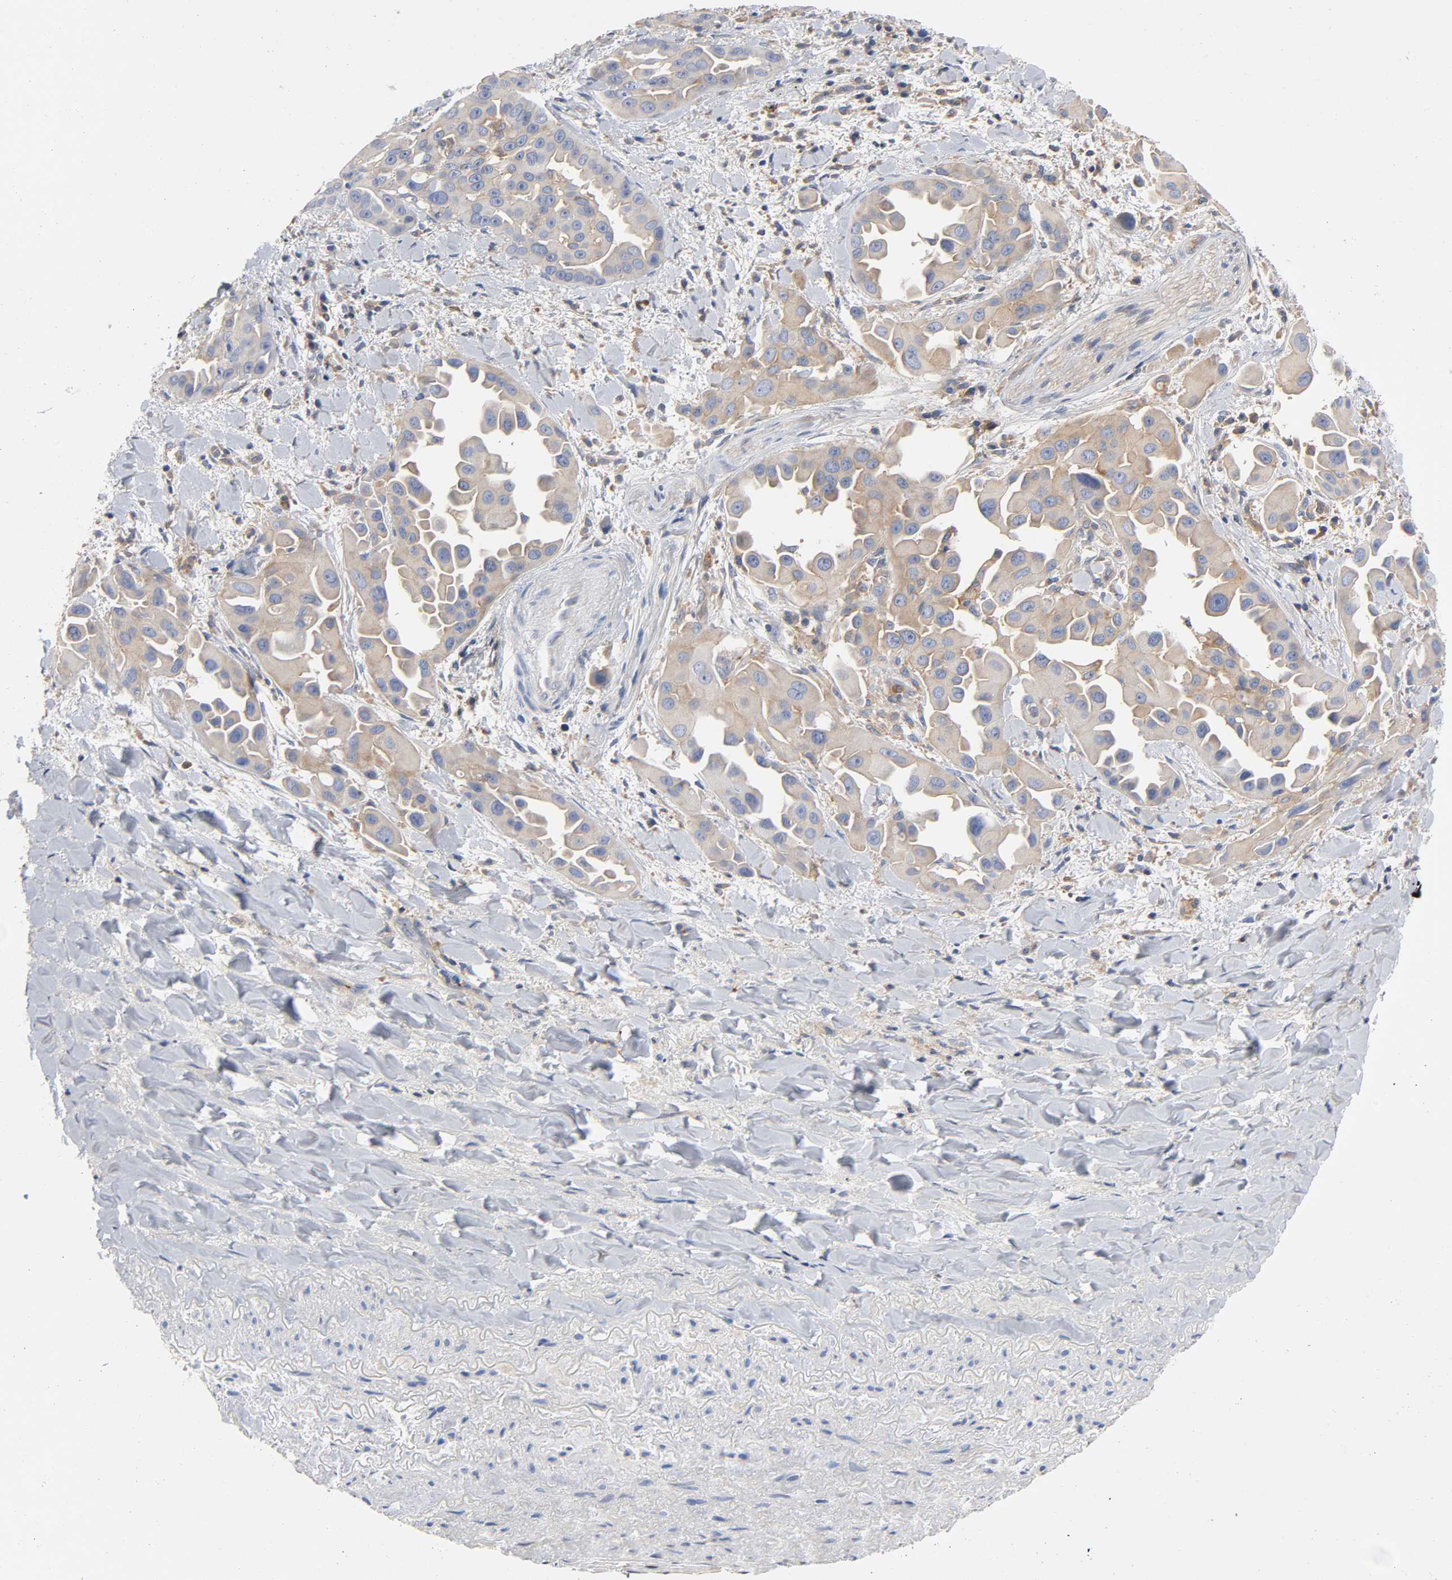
{"staining": {"intensity": "weak", "quantity": ">75%", "location": "cytoplasmic/membranous"}, "tissue": "lung cancer", "cell_type": "Tumor cells", "image_type": "cancer", "snomed": [{"axis": "morphology", "description": "Normal tissue, NOS"}, {"axis": "morphology", "description": "Adenocarcinoma, NOS"}, {"axis": "topography", "description": "Bronchus"}], "caption": "A high-resolution histopathology image shows immunohistochemistry (IHC) staining of adenocarcinoma (lung), which displays weak cytoplasmic/membranous staining in about >75% of tumor cells.", "gene": "SRC", "patient": {"sex": "male", "age": 68}}